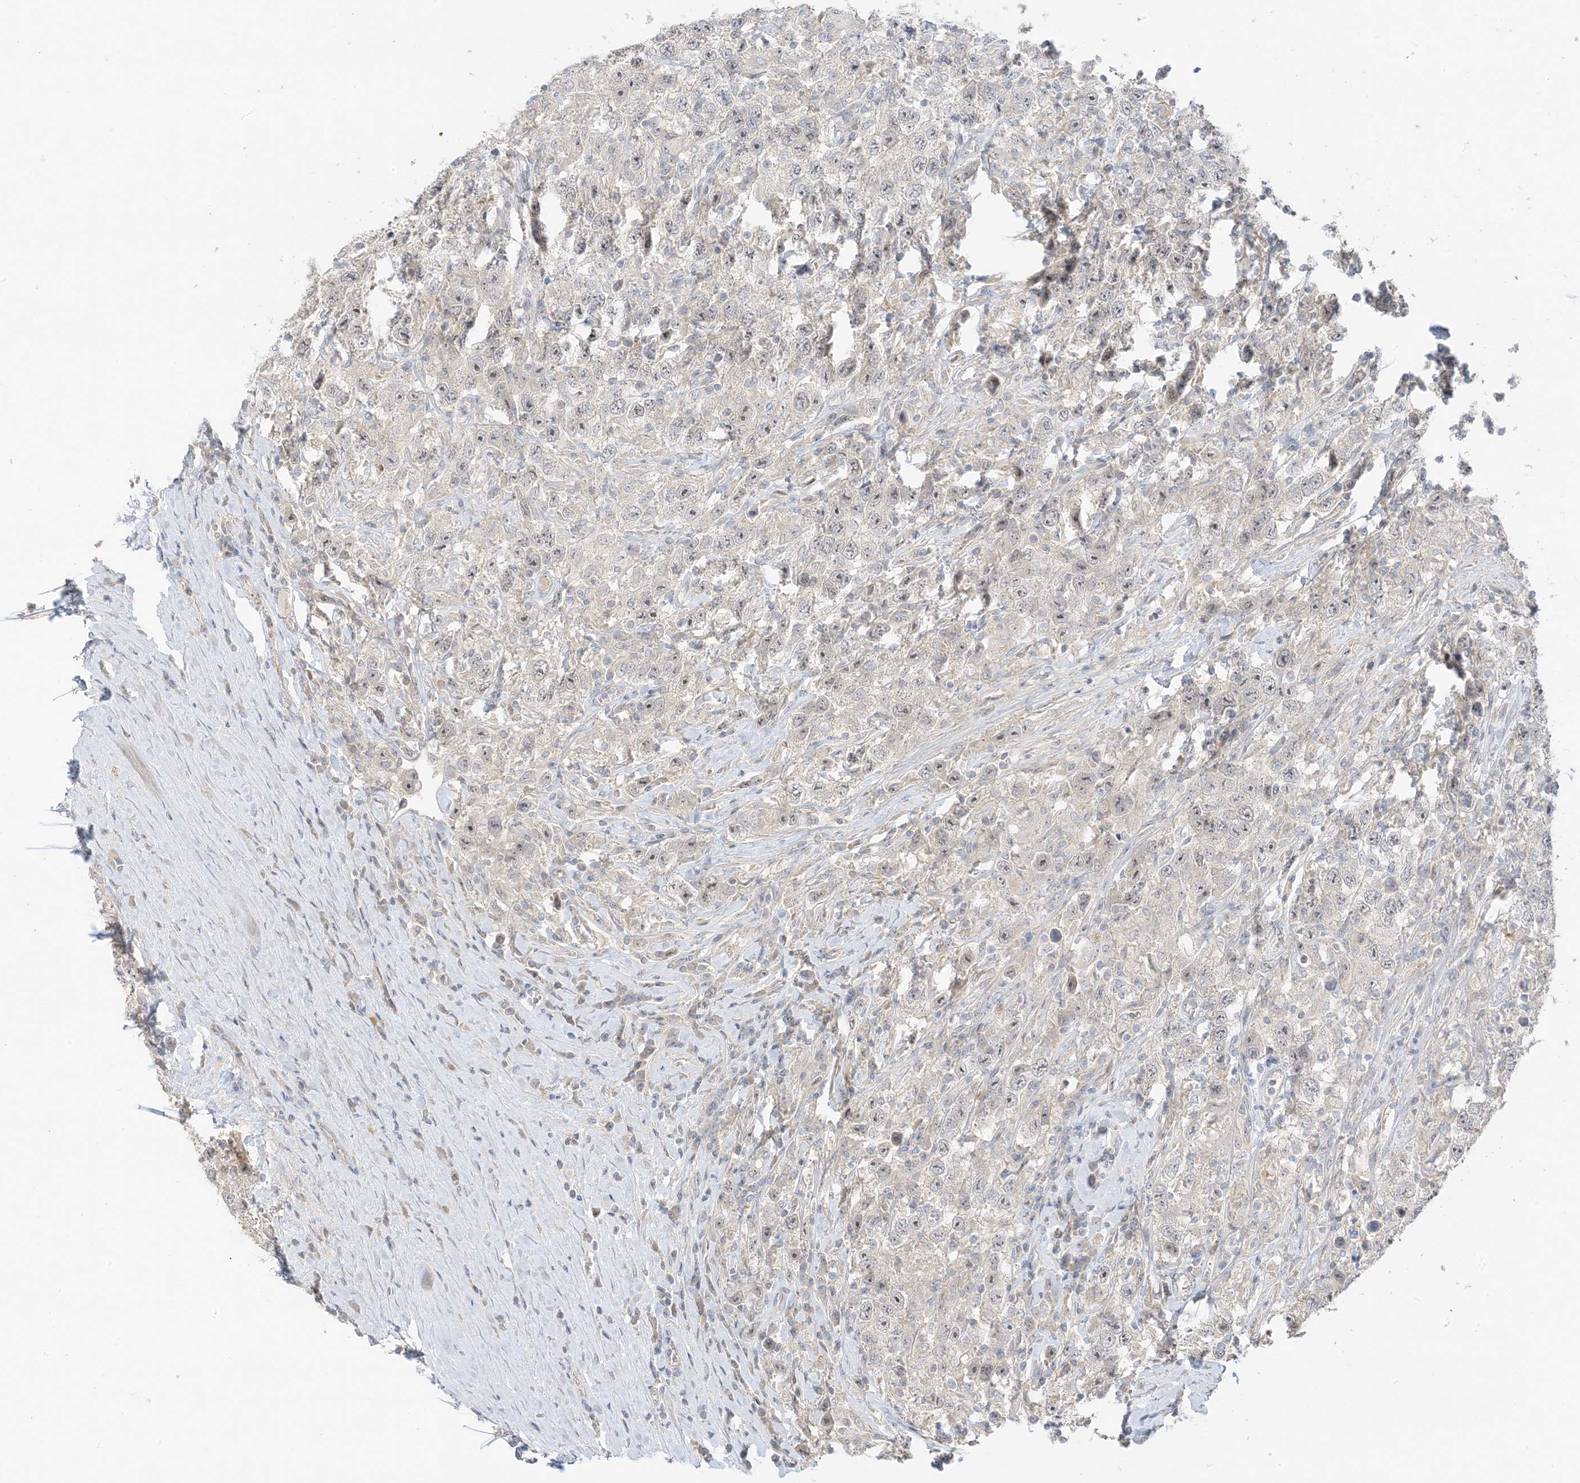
{"staining": {"intensity": "weak", "quantity": "25%-75%", "location": "nuclear"}, "tissue": "testis cancer", "cell_type": "Tumor cells", "image_type": "cancer", "snomed": [{"axis": "morphology", "description": "Seminoma, NOS"}, {"axis": "topography", "description": "Testis"}], "caption": "There is low levels of weak nuclear positivity in tumor cells of seminoma (testis), as demonstrated by immunohistochemical staining (brown color).", "gene": "ETAA1", "patient": {"sex": "male", "age": 41}}